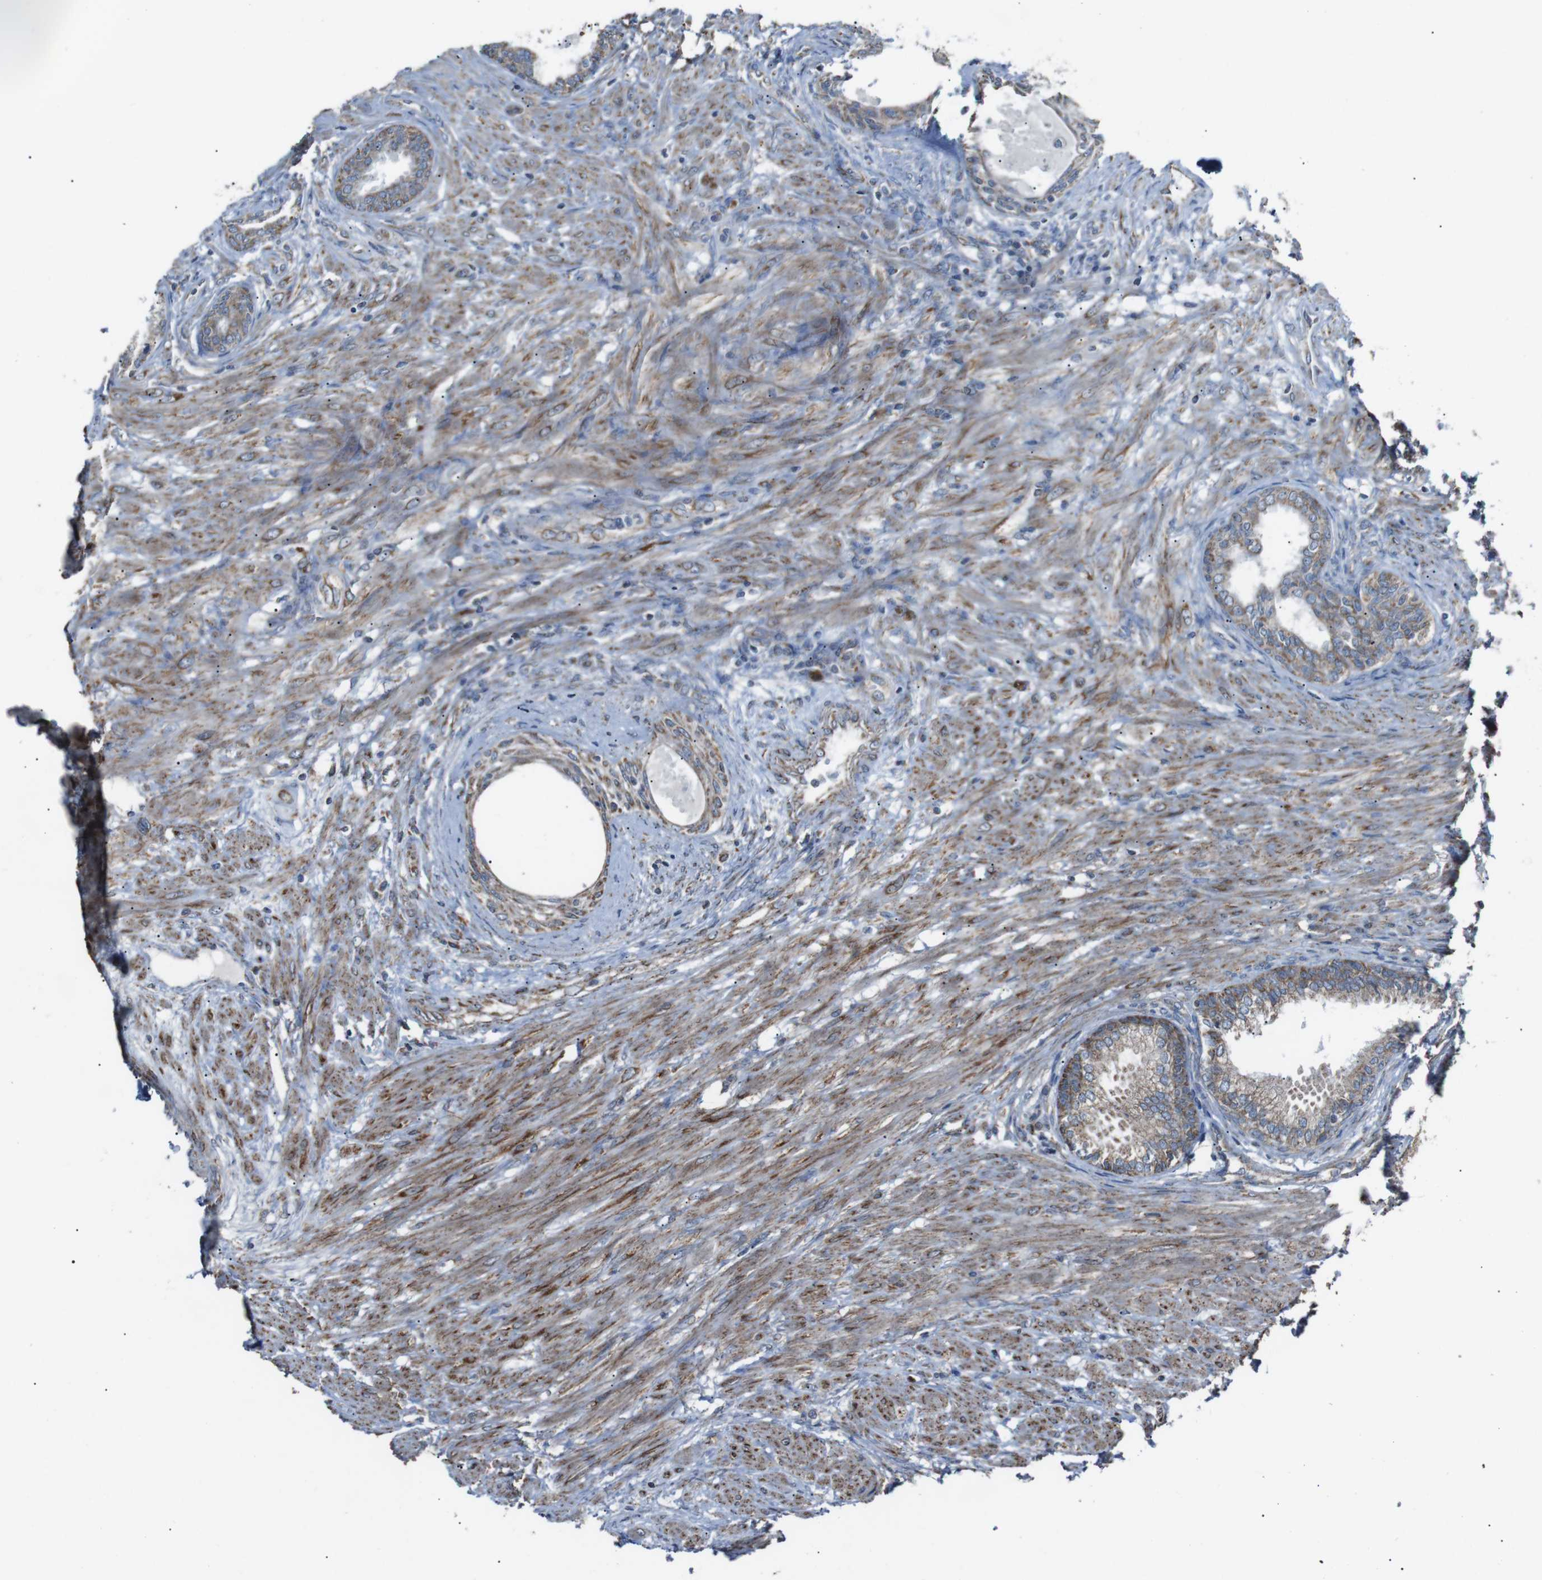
{"staining": {"intensity": "moderate", "quantity": "25%-75%", "location": "cytoplasmic/membranous"}, "tissue": "prostate", "cell_type": "Glandular cells", "image_type": "normal", "snomed": [{"axis": "morphology", "description": "Normal tissue, NOS"}, {"axis": "topography", "description": "Prostate"}], "caption": "The micrograph demonstrates a brown stain indicating the presence of a protein in the cytoplasmic/membranous of glandular cells in prostate. (Stains: DAB (3,3'-diaminobenzidine) in brown, nuclei in blue, Microscopy: brightfield microscopy at high magnification).", "gene": "CISD2", "patient": {"sex": "male", "age": 76}}